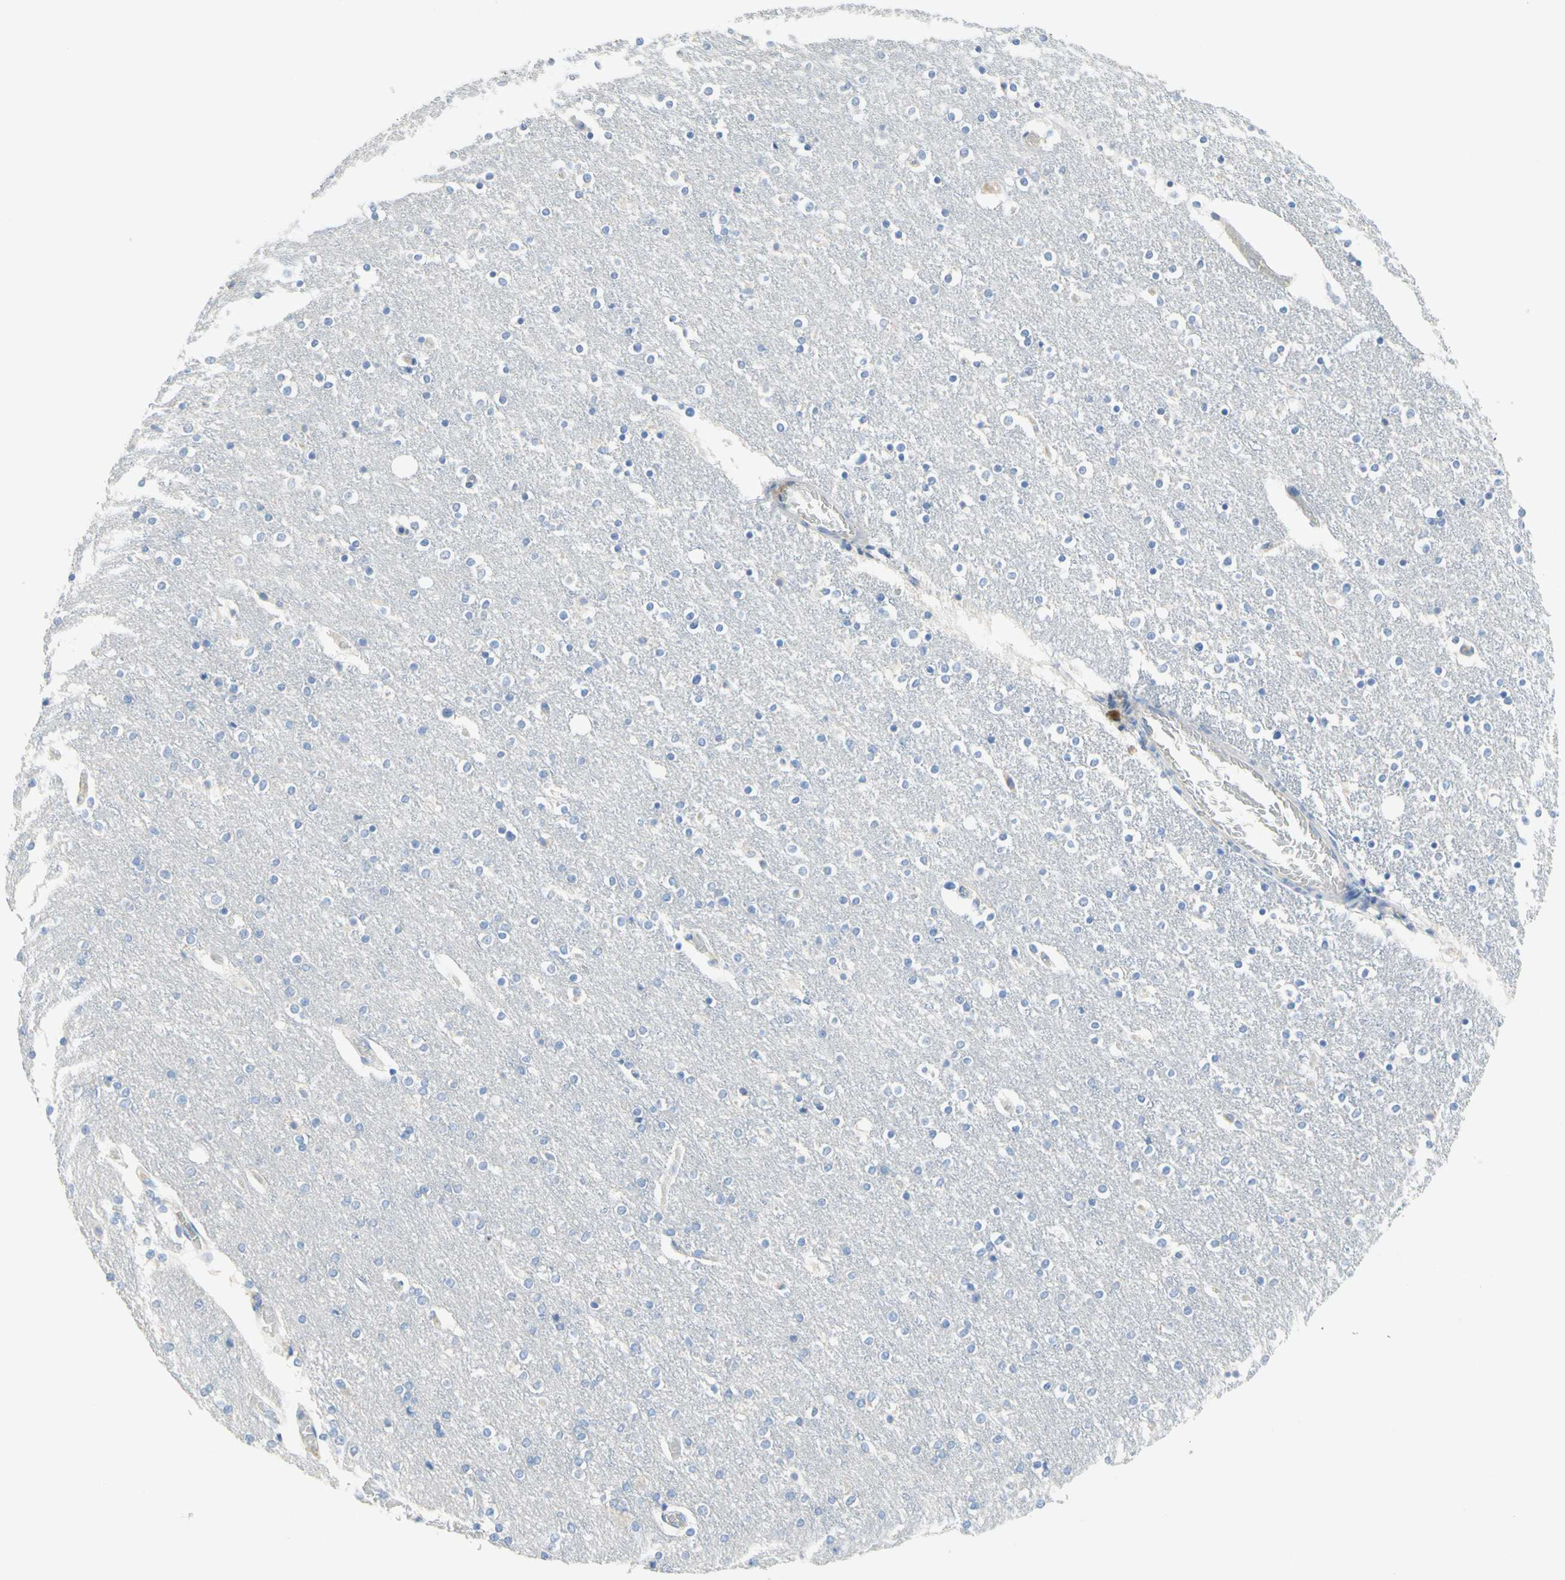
{"staining": {"intensity": "weak", "quantity": "<25%", "location": "cytoplasmic/membranous"}, "tissue": "caudate", "cell_type": "Glial cells", "image_type": "normal", "snomed": [{"axis": "morphology", "description": "Normal tissue, NOS"}, {"axis": "topography", "description": "Lateral ventricle wall"}], "caption": "This is an IHC micrograph of unremarkable caudate. There is no staining in glial cells.", "gene": "NECTIN4", "patient": {"sex": "female", "age": 54}}